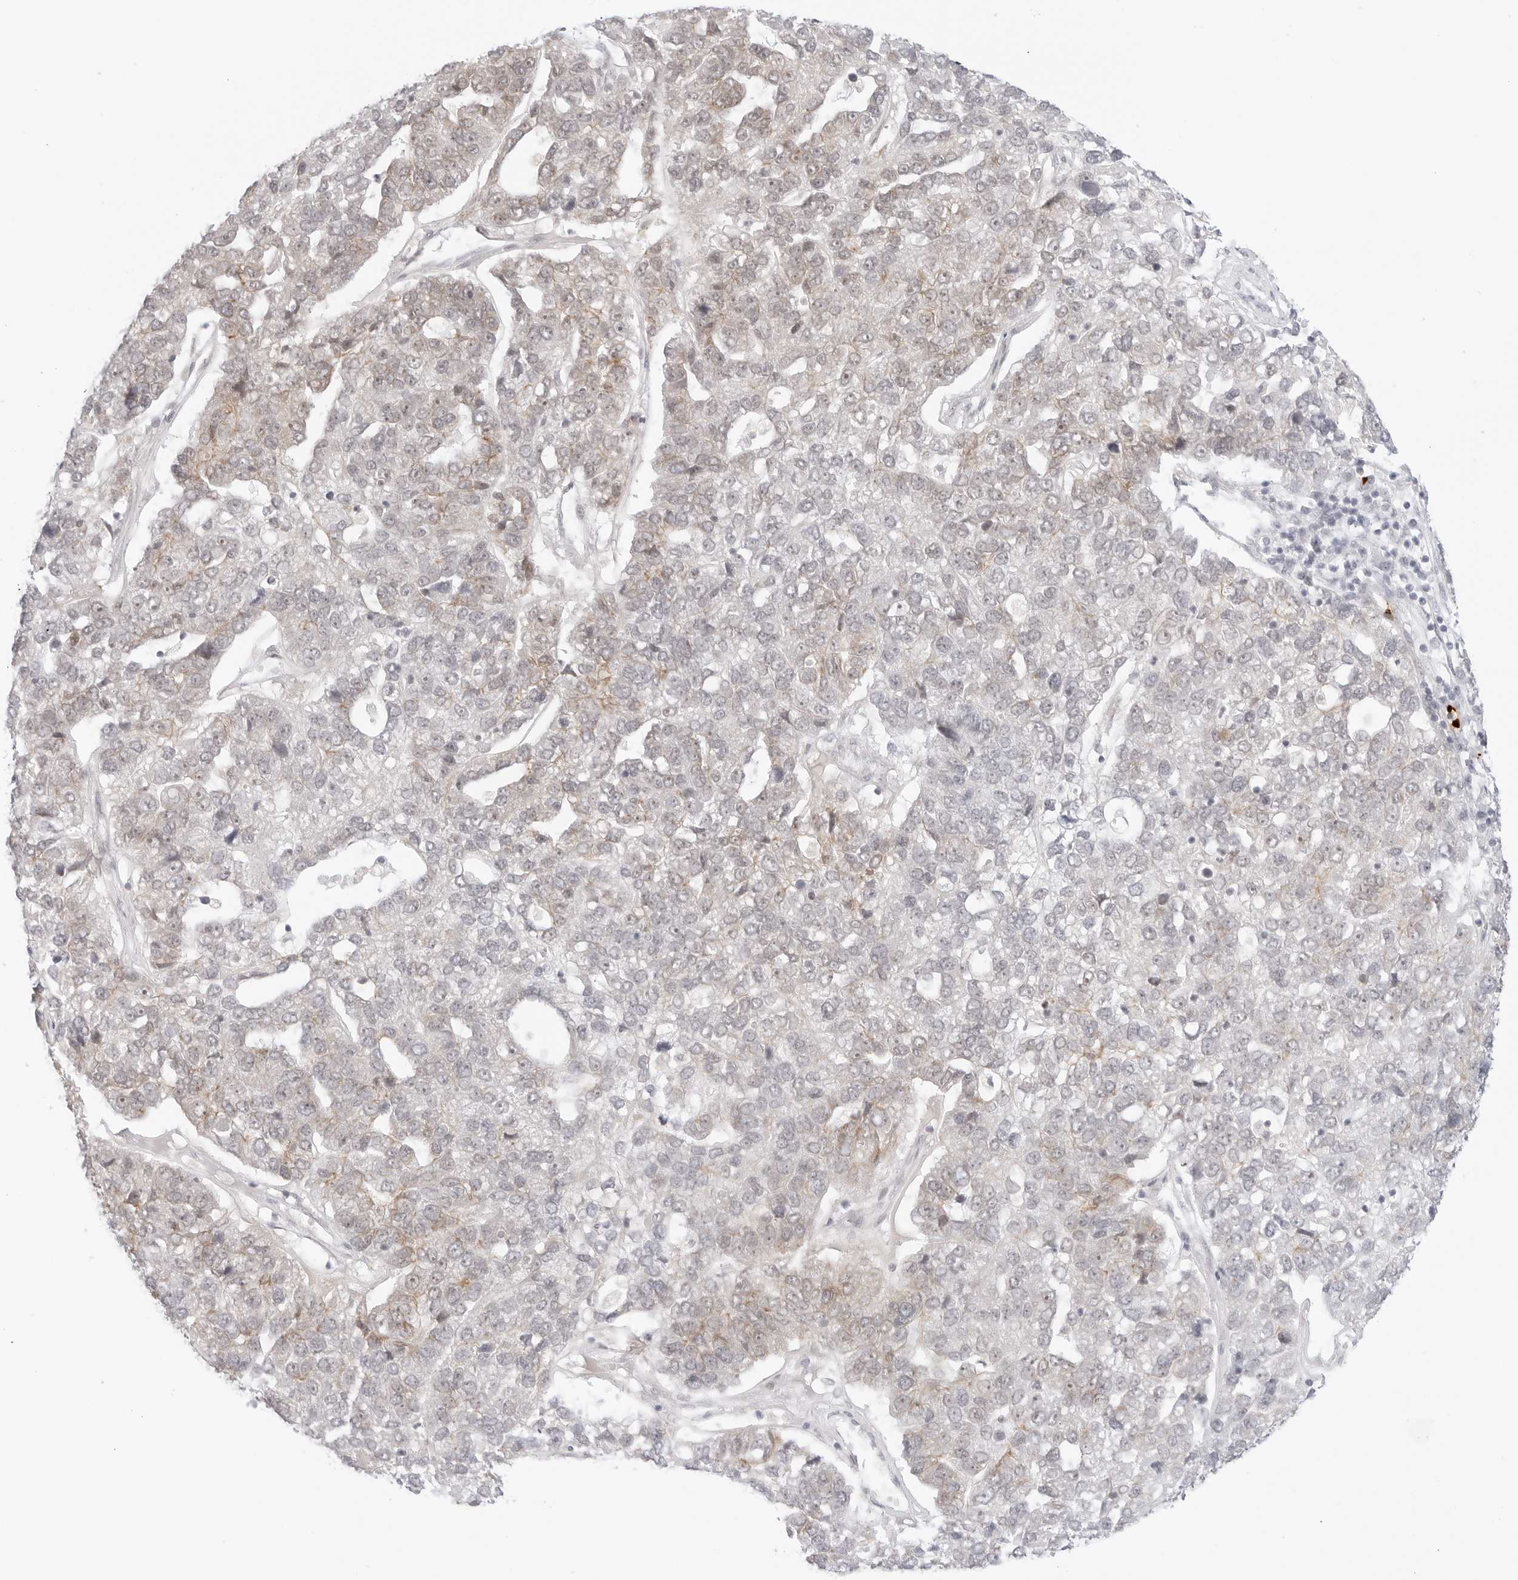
{"staining": {"intensity": "weak", "quantity": "<25%", "location": "cytoplasmic/membranous"}, "tissue": "pancreatic cancer", "cell_type": "Tumor cells", "image_type": "cancer", "snomed": [{"axis": "morphology", "description": "Adenocarcinoma, NOS"}, {"axis": "topography", "description": "Pancreas"}], "caption": "An IHC micrograph of pancreatic cancer is shown. There is no staining in tumor cells of pancreatic cancer.", "gene": "HIPK3", "patient": {"sex": "female", "age": 61}}